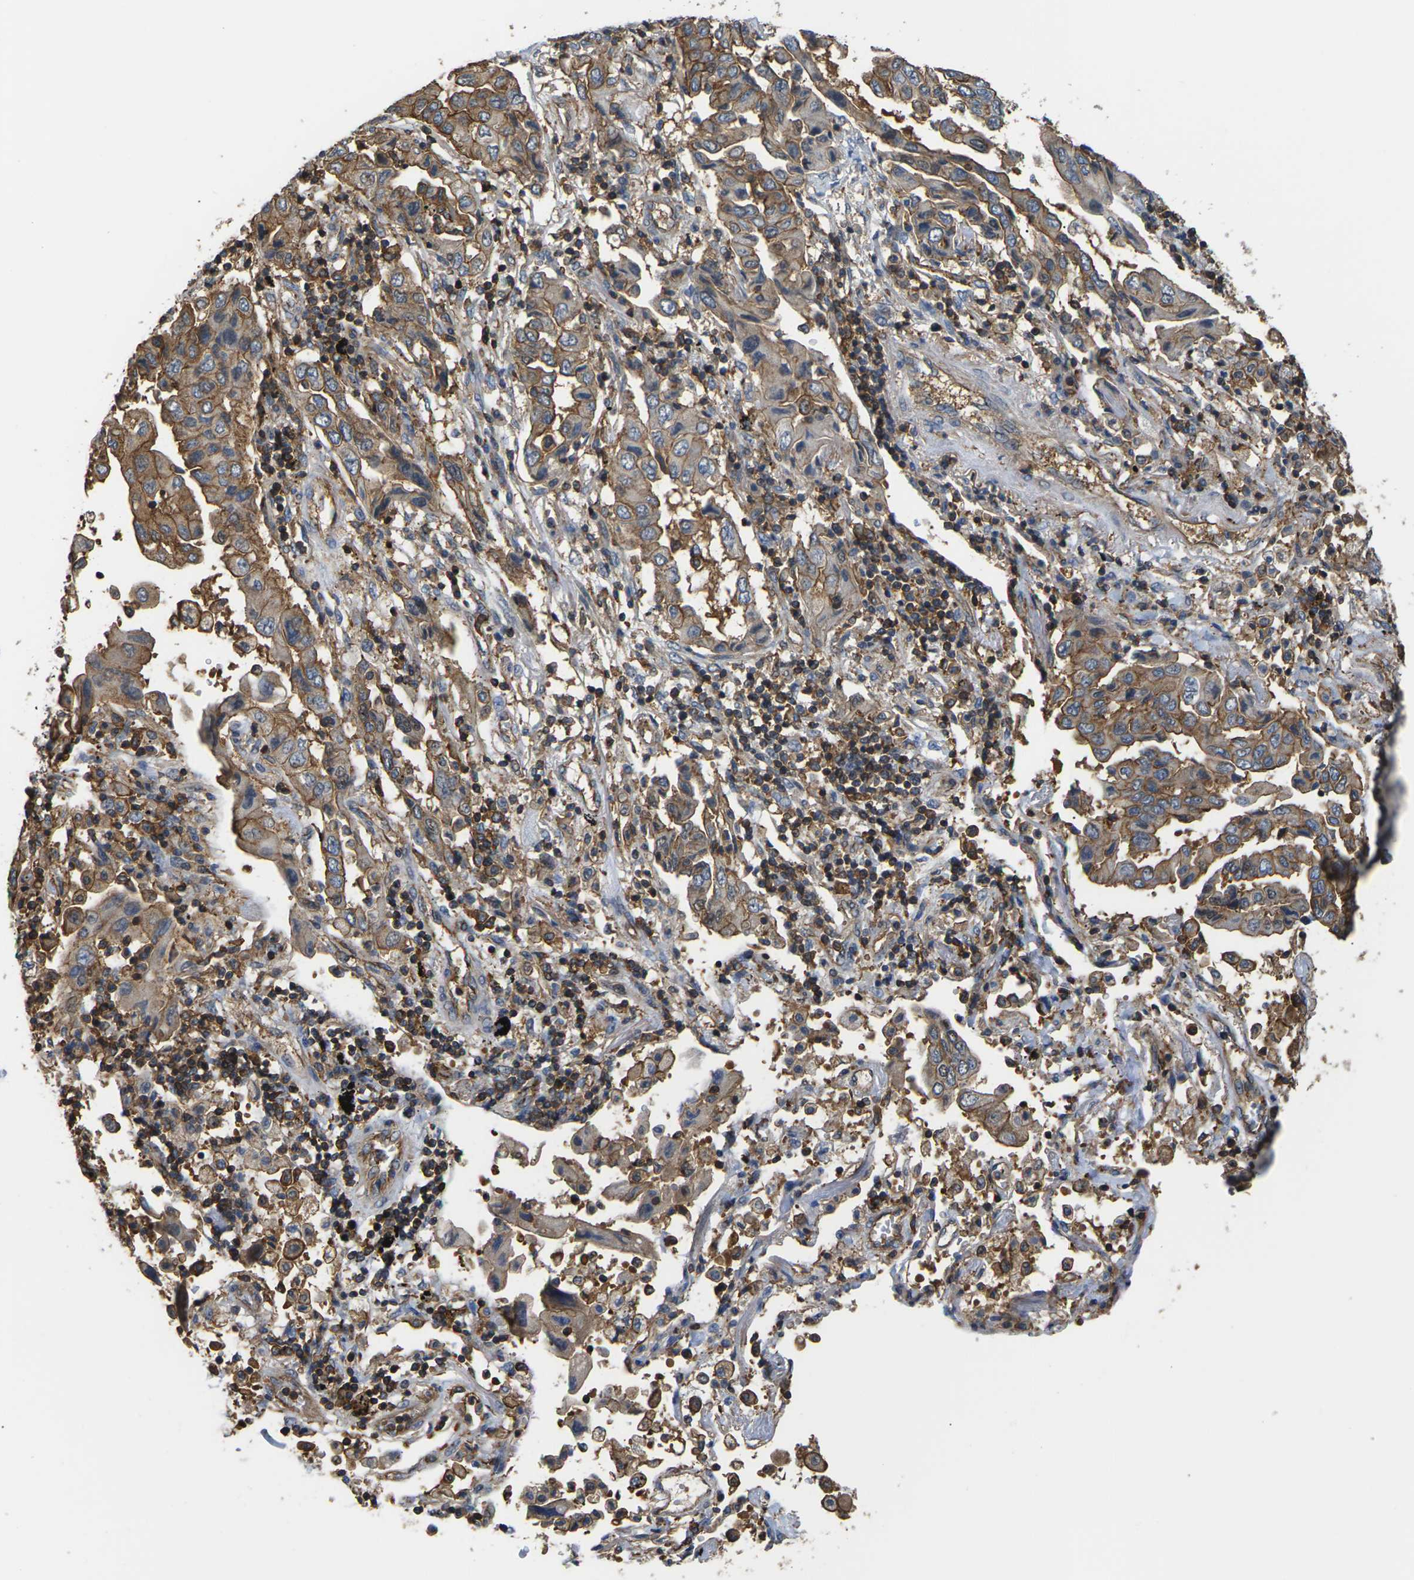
{"staining": {"intensity": "moderate", "quantity": ">75%", "location": "cytoplasmic/membranous"}, "tissue": "lung cancer", "cell_type": "Tumor cells", "image_type": "cancer", "snomed": [{"axis": "morphology", "description": "Adenocarcinoma, NOS"}, {"axis": "topography", "description": "Lung"}], "caption": "Immunohistochemistry histopathology image of neoplastic tissue: lung cancer (adenocarcinoma) stained using immunohistochemistry reveals medium levels of moderate protein expression localized specifically in the cytoplasmic/membranous of tumor cells, appearing as a cytoplasmic/membranous brown color.", "gene": "IQGAP1", "patient": {"sex": "female", "age": 65}}